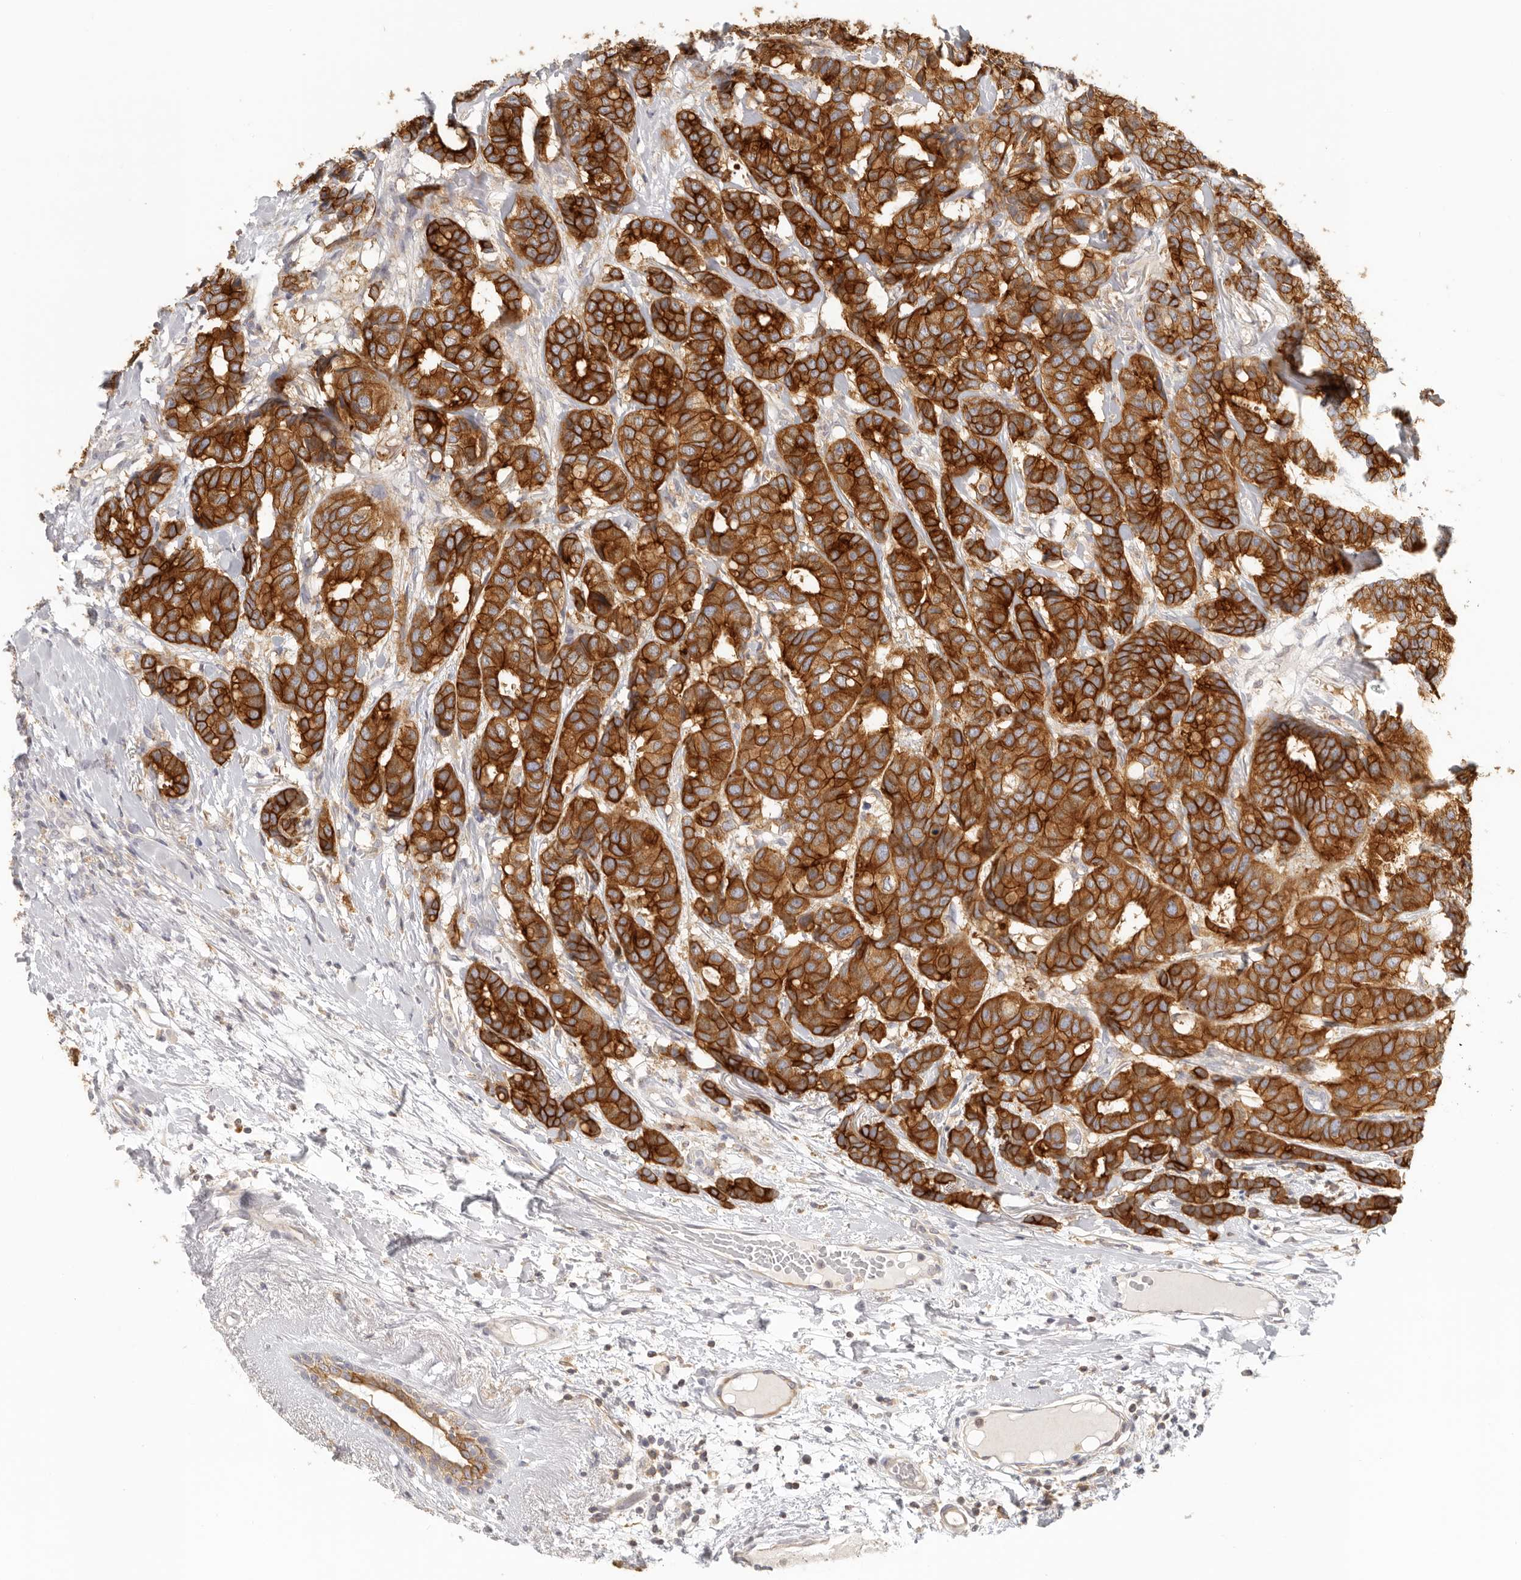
{"staining": {"intensity": "strong", "quantity": ">75%", "location": "cytoplasmic/membranous"}, "tissue": "breast cancer", "cell_type": "Tumor cells", "image_type": "cancer", "snomed": [{"axis": "morphology", "description": "Duct carcinoma"}, {"axis": "topography", "description": "Breast"}], "caption": "This photomicrograph reveals breast intraductal carcinoma stained with IHC to label a protein in brown. The cytoplasmic/membranous of tumor cells show strong positivity for the protein. Nuclei are counter-stained blue.", "gene": "ANXA9", "patient": {"sex": "female", "age": 87}}